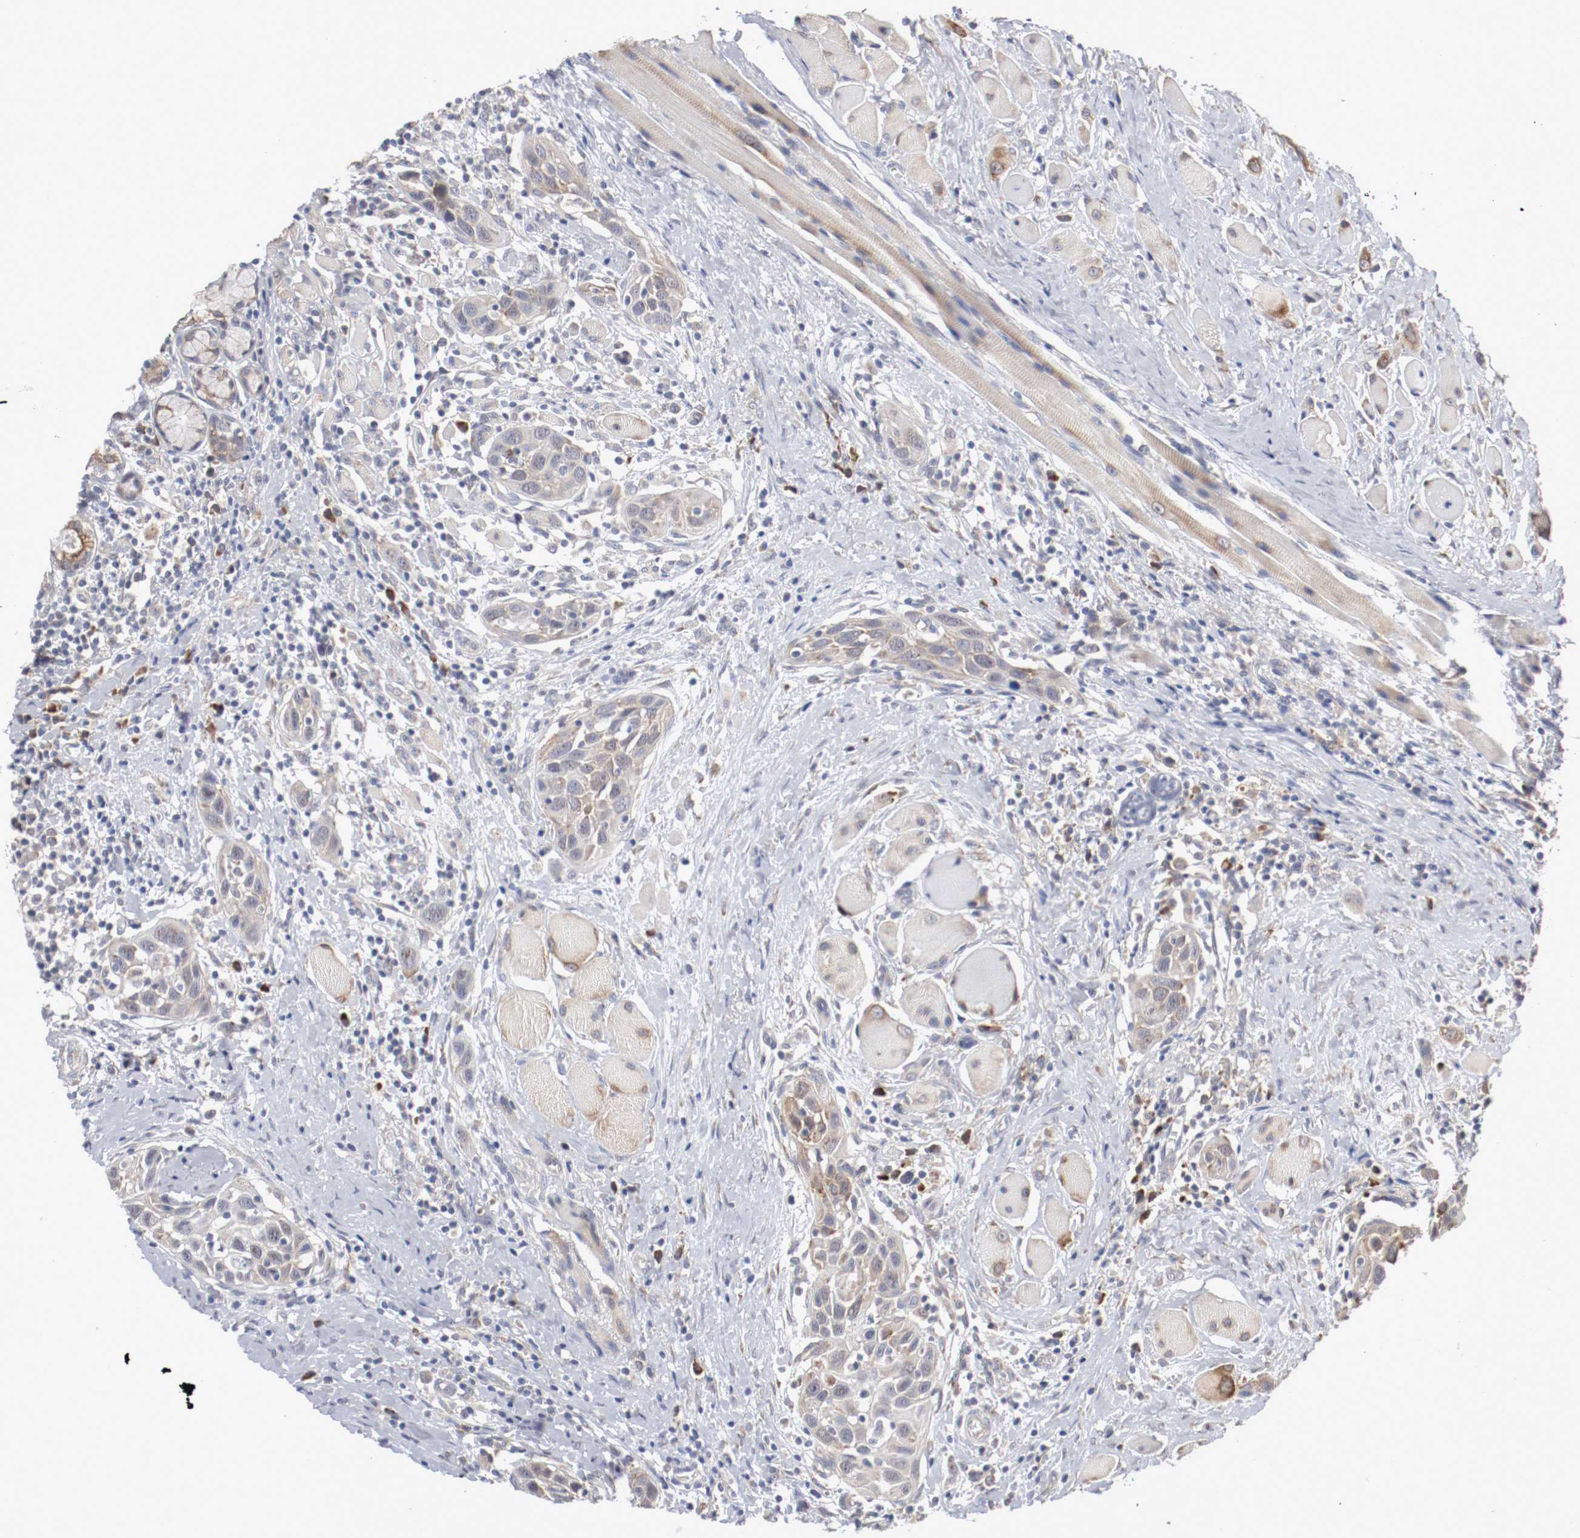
{"staining": {"intensity": "weak", "quantity": ">75%", "location": "cytoplasmic/membranous"}, "tissue": "head and neck cancer", "cell_type": "Tumor cells", "image_type": "cancer", "snomed": [{"axis": "morphology", "description": "Squamous cell carcinoma, NOS"}, {"axis": "topography", "description": "Oral tissue"}, {"axis": "topography", "description": "Head-Neck"}], "caption": "An image showing weak cytoplasmic/membranous positivity in approximately >75% of tumor cells in head and neck cancer, as visualized by brown immunohistochemical staining.", "gene": "FKBP3", "patient": {"sex": "female", "age": 50}}